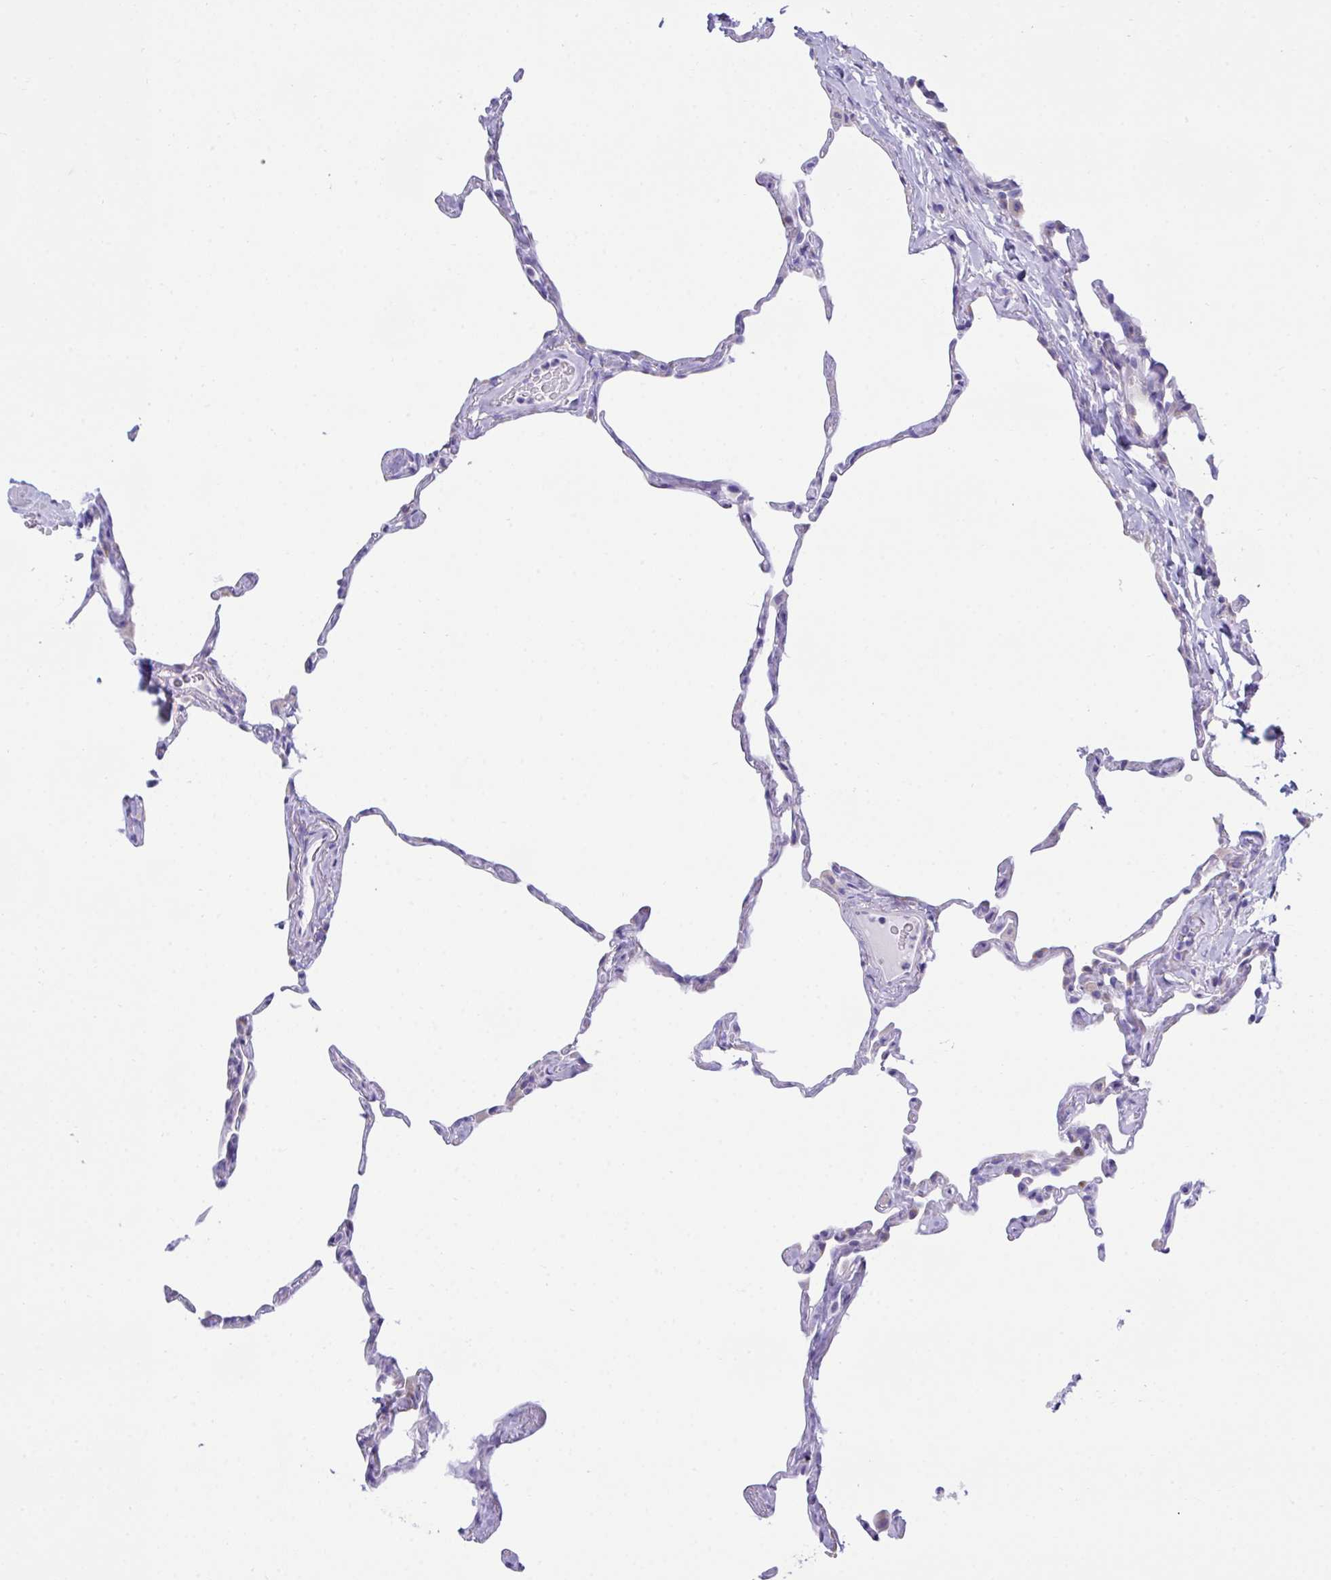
{"staining": {"intensity": "negative", "quantity": "none", "location": "none"}, "tissue": "lung", "cell_type": "Alveolar cells", "image_type": "normal", "snomed": [{"axis": "morphology", "description": "Normal tissue, NOS"}, {"axis": "topography", "description": "Lung"}], "caption": "Protein analysis of unremarkable lung reveals no significant expression in alveolar cells. Brightfield microscopy of immunohistochemistry stained with DAB (brown) and hematoxylin (blue), captured at high magnification.", "gene": "TMEM106B", "patient": {"sex": "male", "age": 65}}